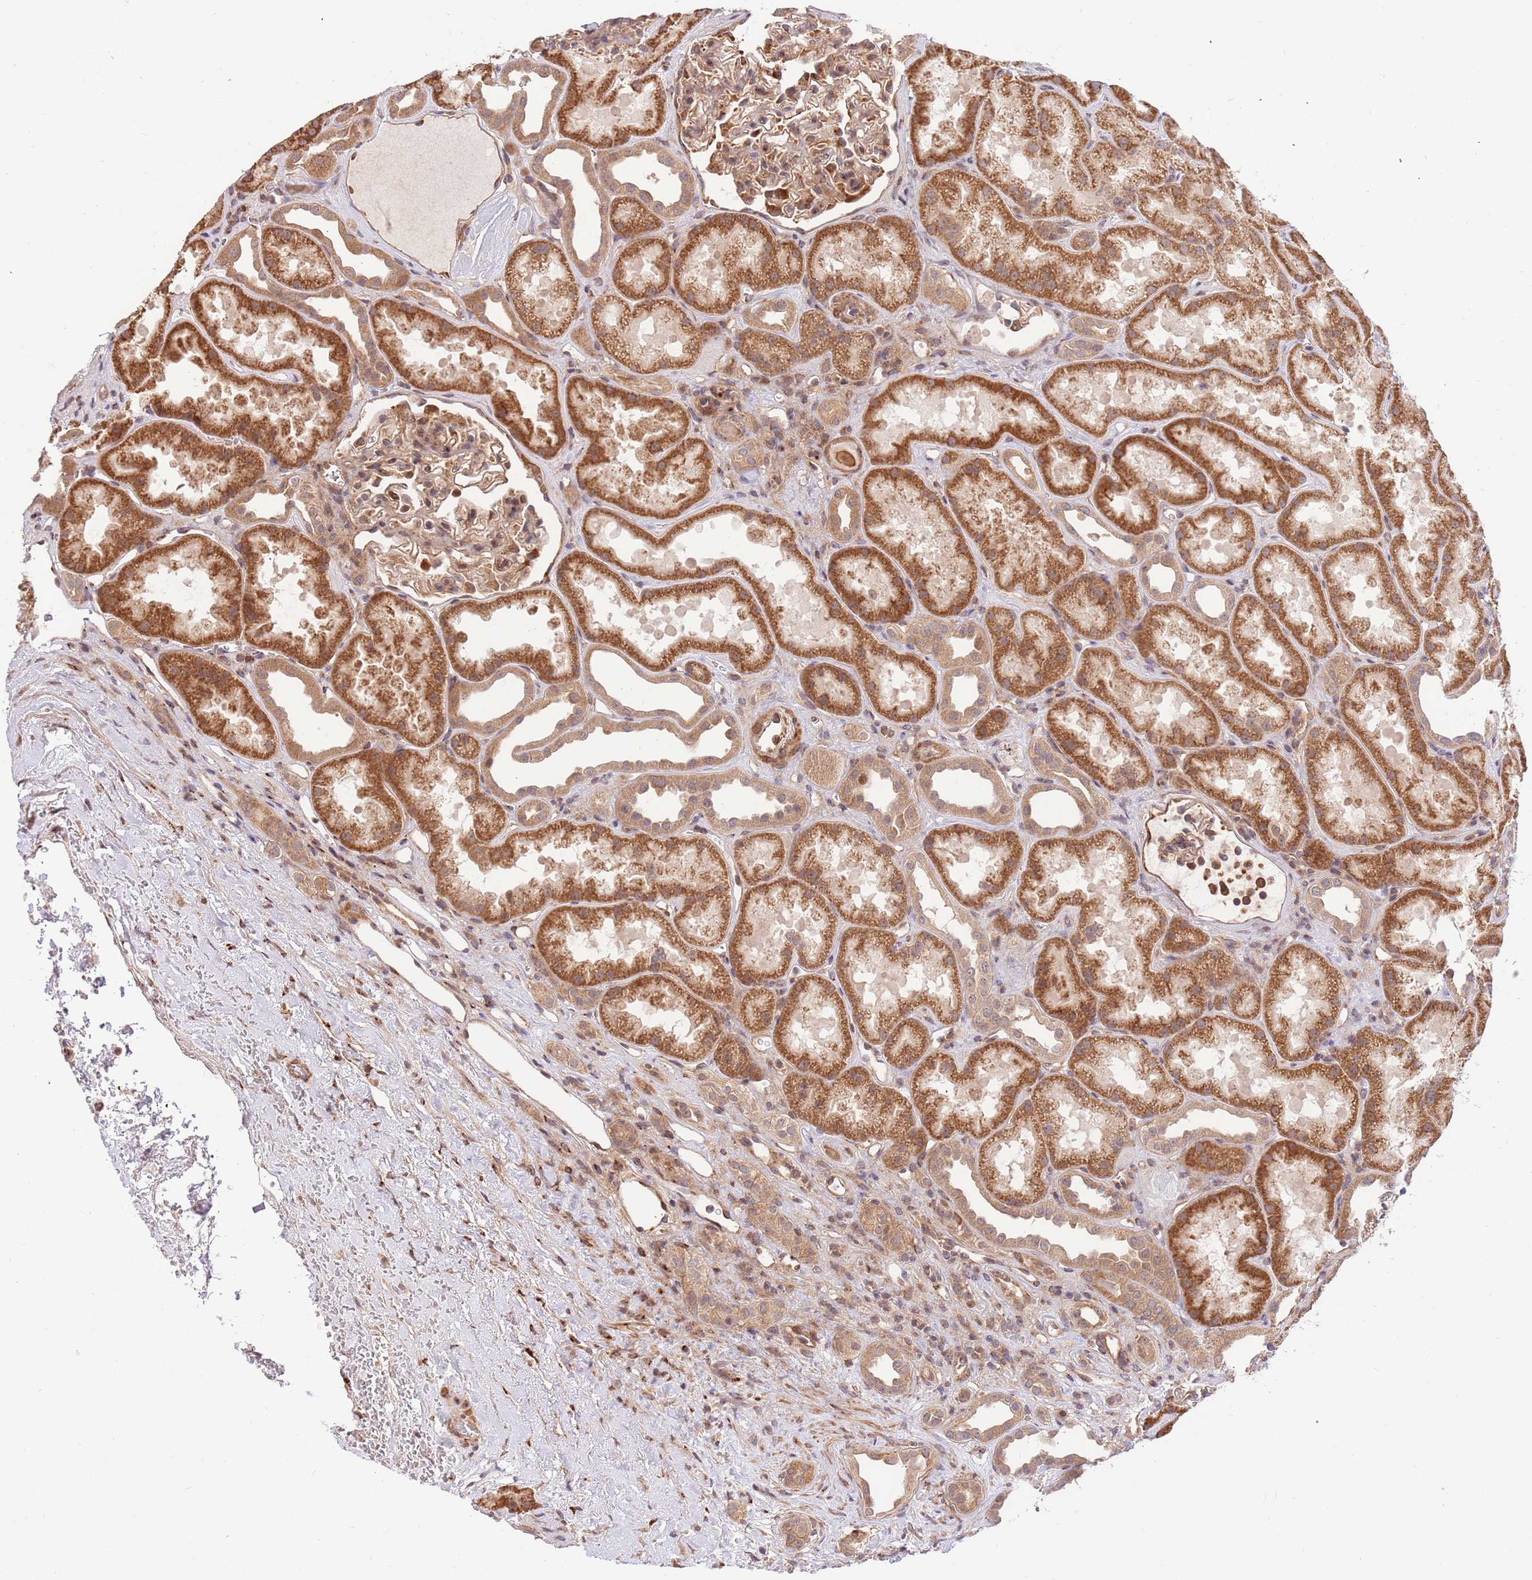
{"staining": {"intensity": "moderate", "quantity": ">75%", "location": "cytoplasmic/membranous"}, "tissue": "kidney", "cell_type": "Cells in glomeruli", "image_type": "normal", "snomed": [{"axis": "morphology", "description": "Normal tissue, NOS"}, {"axis": "topography", "description": "Kidney"}], "caption": "Cells in glomeruli display medium levels of moderate cytoplasmic/membranous staining in about >75% of cells in benign human kidney.", "gene": "HAUS3", "patient": {"sex": "male", "age": 61}}